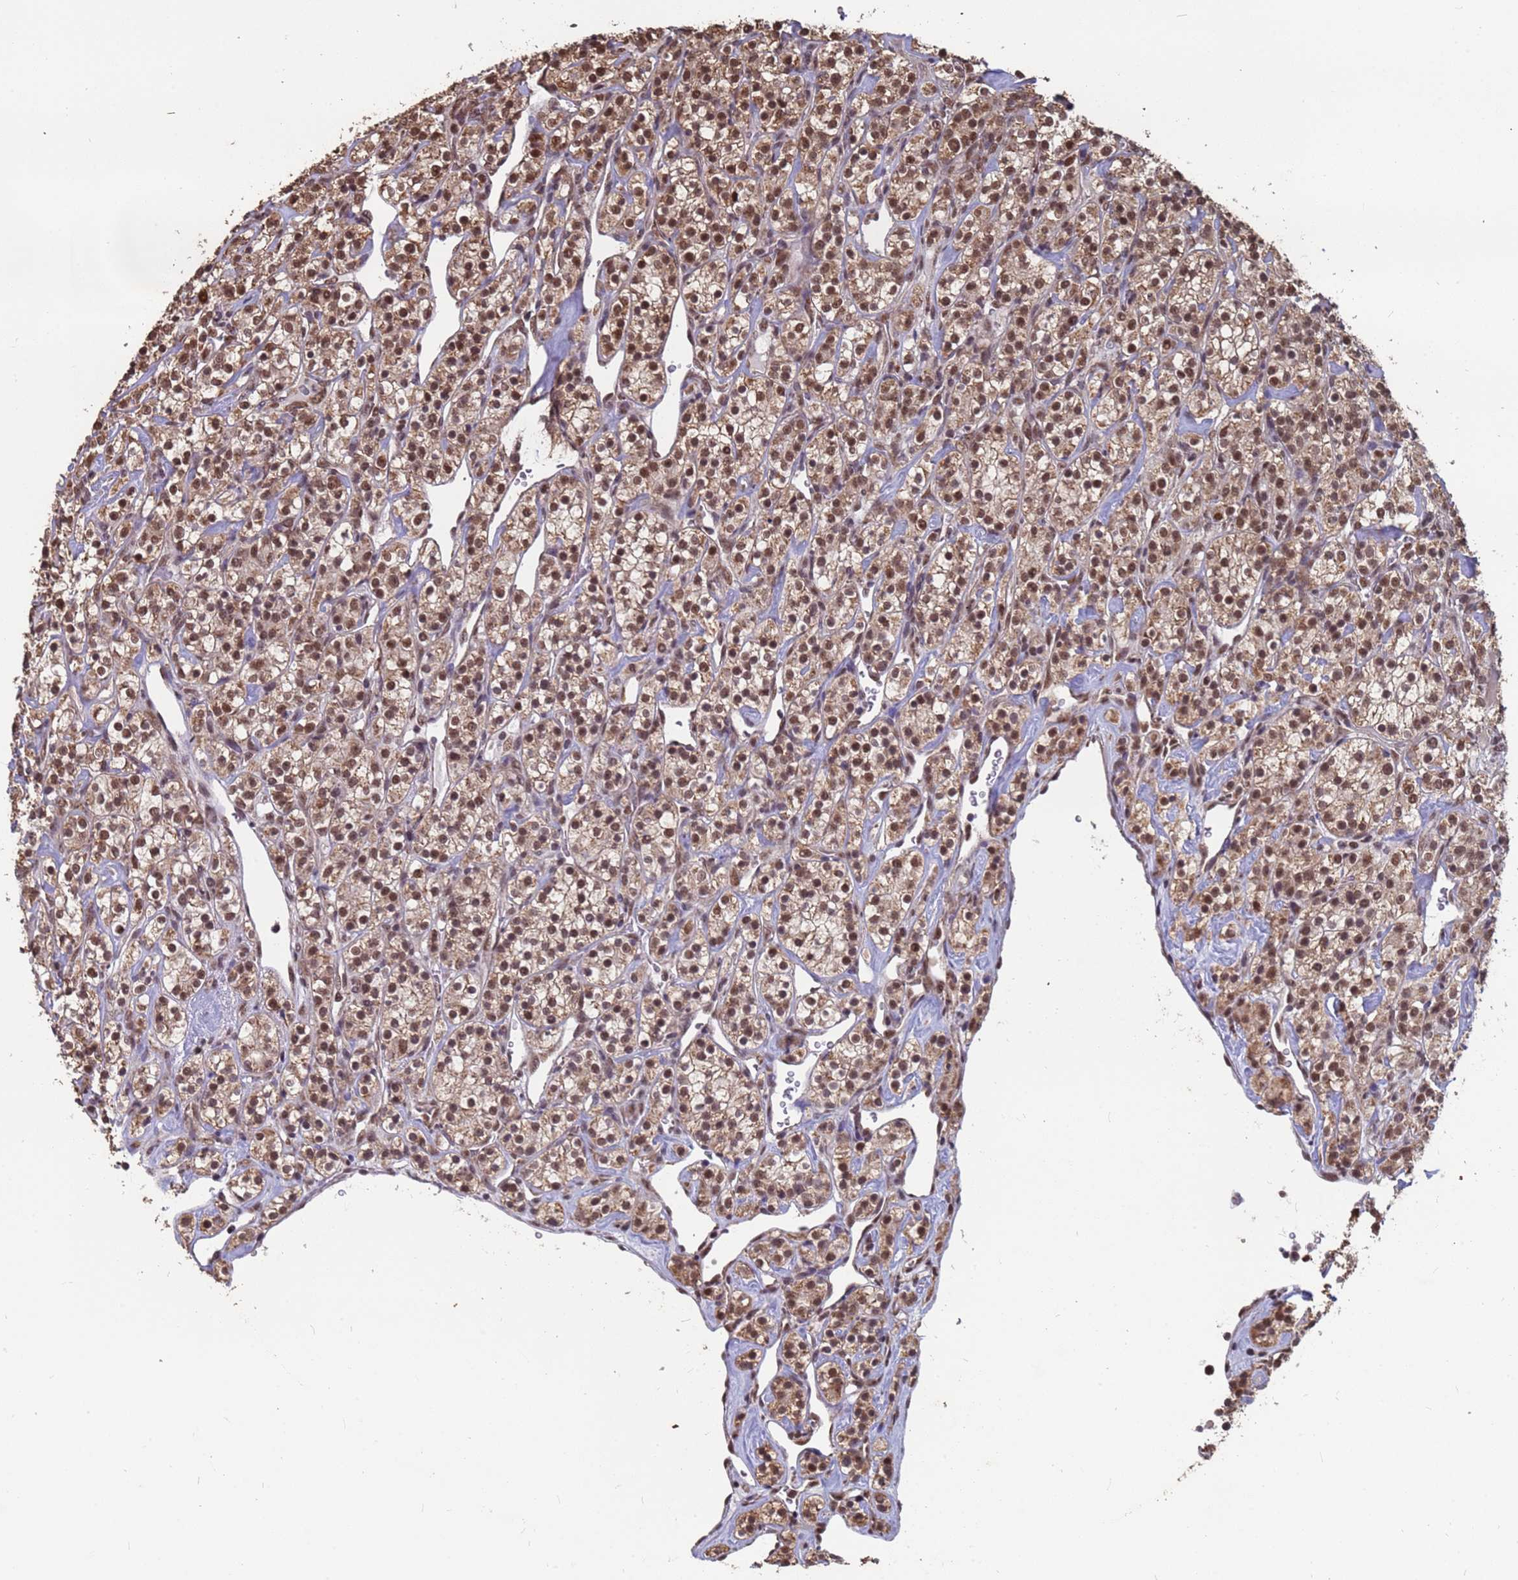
{"staining": {"intensity": "moderate", "quantity": ">75%", "location": "cytoplasmic/membranous,nuclear"}, "tissue": "renal cancer", "cell_type": "Tumor cells", "image_type": "cancer", "snomed": [{"axis": "morphology", "description": "Adenocarcinoma, NOS"}, {"axis": "topography", "description": "Kidney"}], "caption": "Tumor cells demonstrate medium levels of moderate cytoplasmic/membranous and nuclear expression in approximately >75% of cells in renal cancer (adenocarcinoma).", "gene": "DENND2B", "patient": {"sex": "male", "age": 77}}